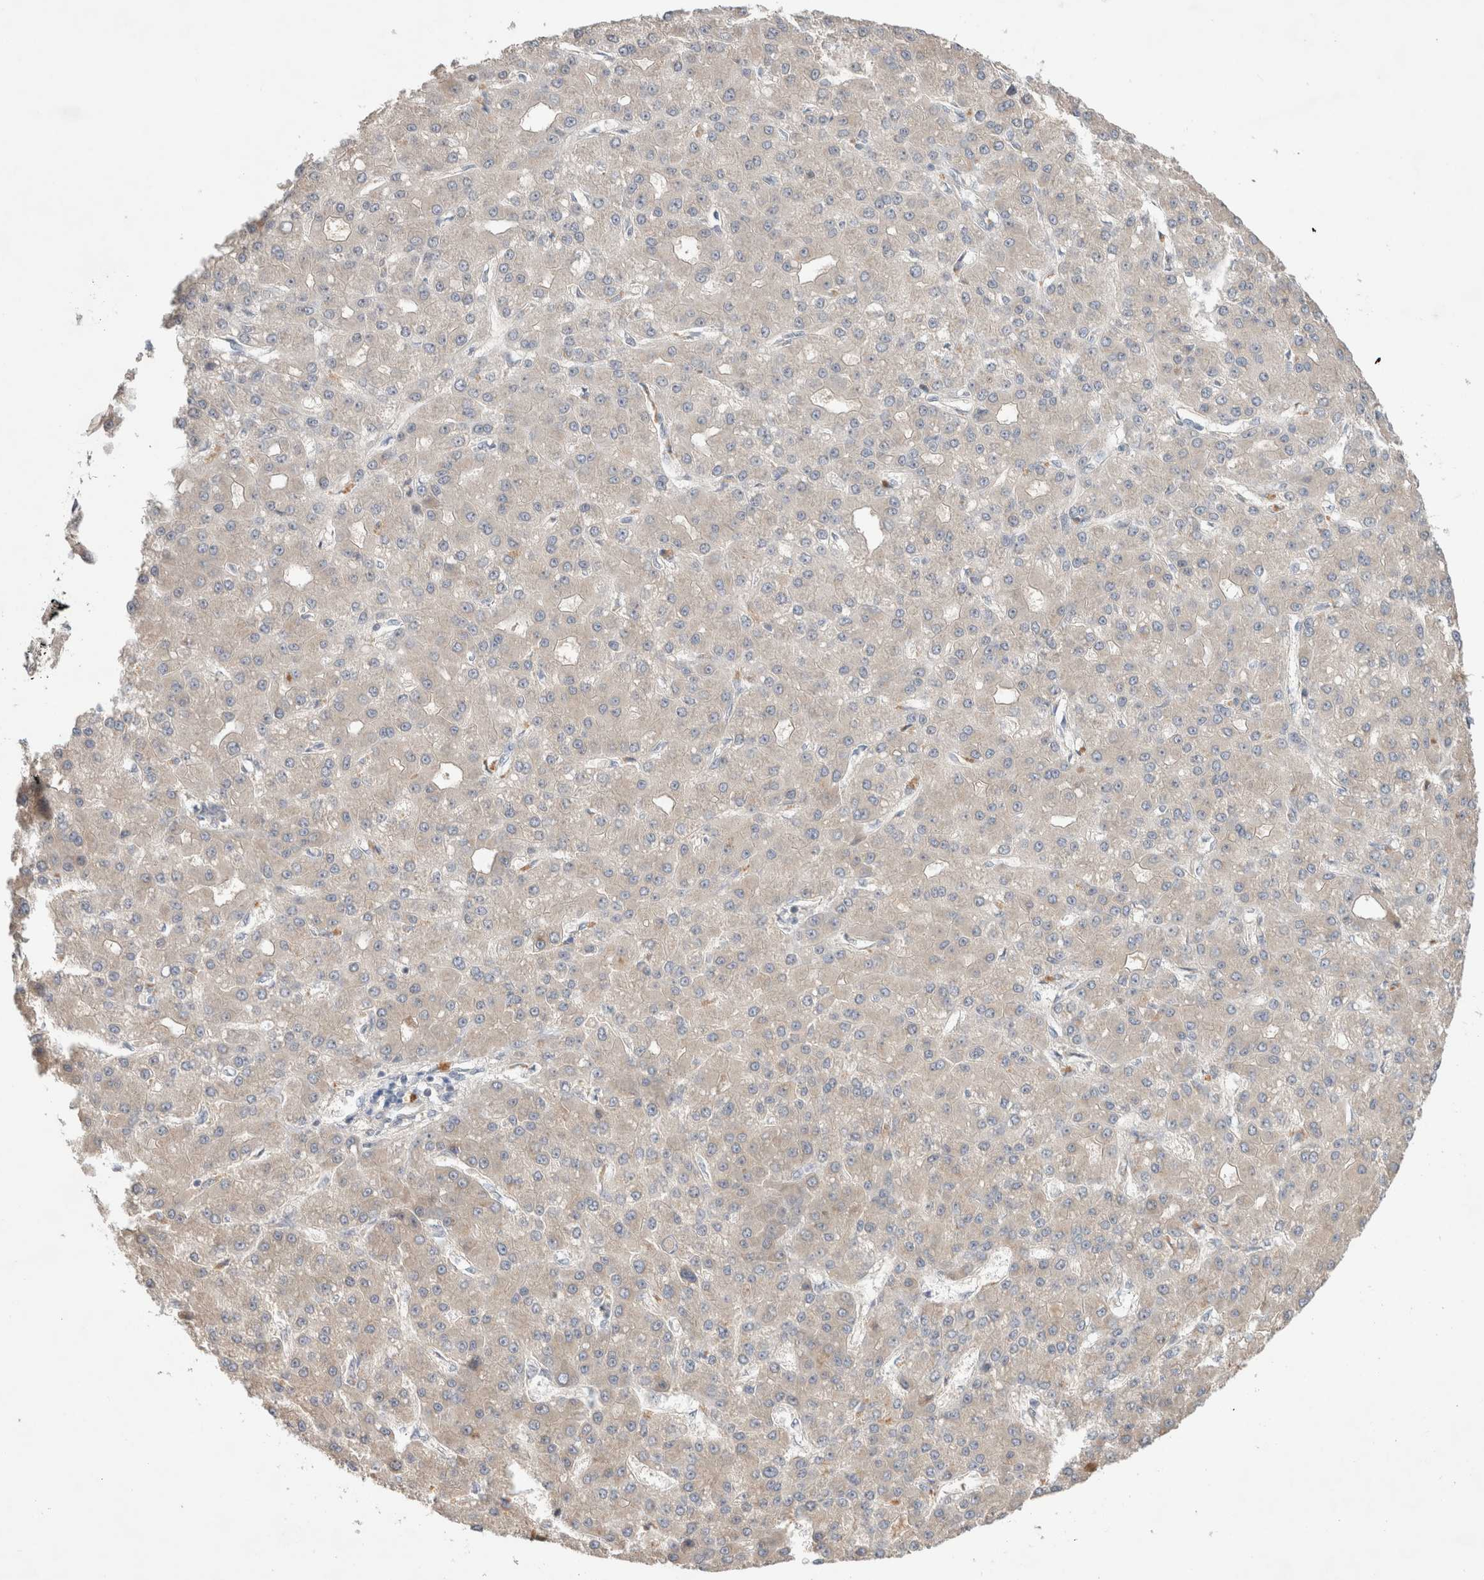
{"staining": {"intensity": "negative", "quantity": "none", "location": "none"}, "tissue": "liver cancer", "cell_type": "Tumor cells", "image_type": "cancer", "snomed": [{"axis": "morphology", "description": "Carcinoma, Hepatocellular, NOS"}, {"axis": "topography", "description": "Liver"}], "caption": "High magnification brightfield microscopy of liver cancer stained with DAB (3,3'-diaminobenzidine) (brown) and counterstained with hematoxylin (blue): tumor cells show no significant positivity.", "gene": "SYDE2", "patient": {"sex": "male", "age": 67}}